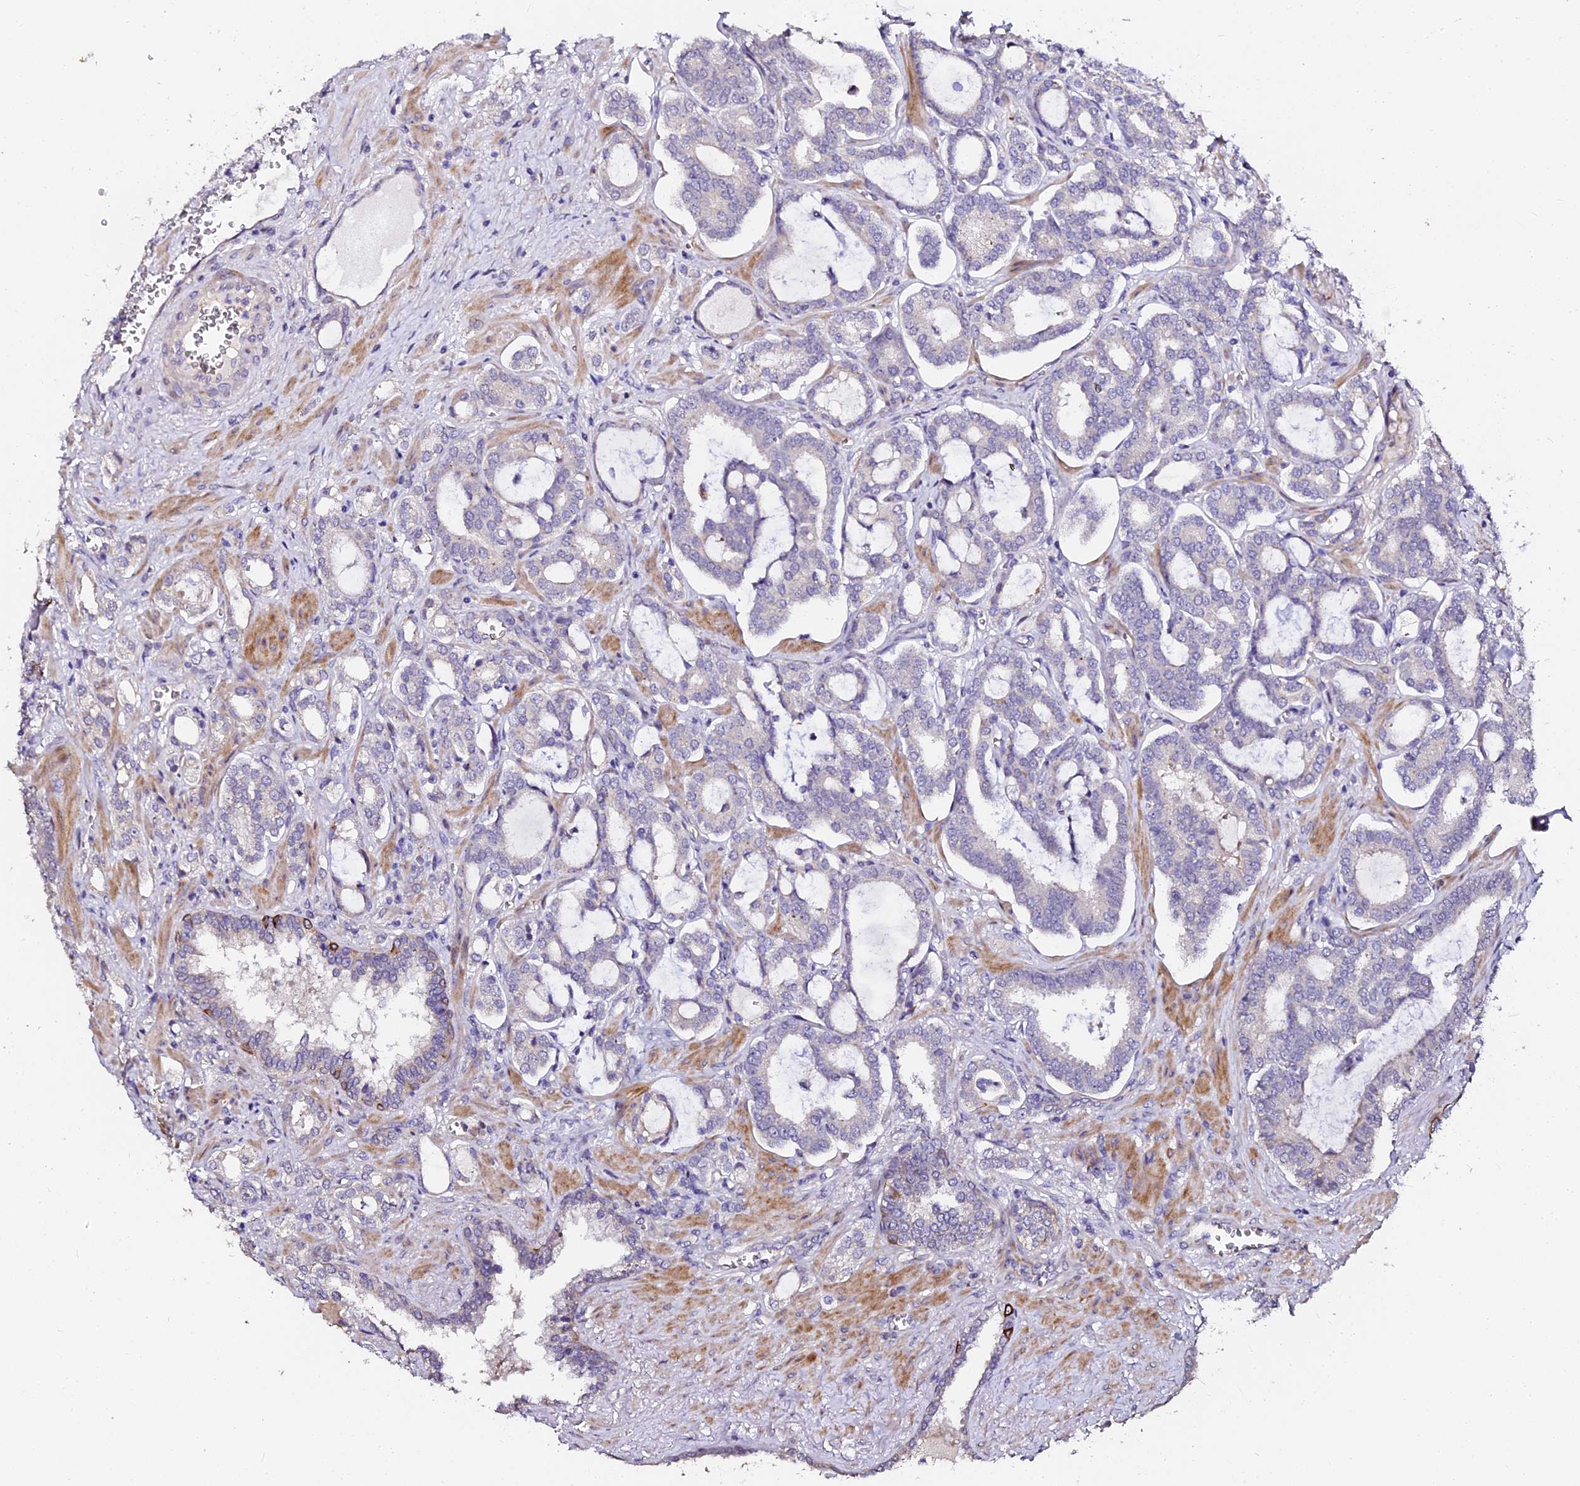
{"staining": {"intensity": "negative", "quantity": "none", "location": "none"}, "tissue": "prostate cancer", "cell_type": "Tumor cells", "image_type": "cancer", "snomed": [{"axis": "morphology", "description": "Adenocarcinoma, High grade"}, {"axis": "topography", "description": "Prostate and seminal vesicle, NOS"}], "caption": "DAB immunohistochemical staining of human high-grade adenocarcinoma (prostate) displays no significant expression in tumor cells.", "gene": "GPN3", "patient": {"sex": "male", "age": 67}}